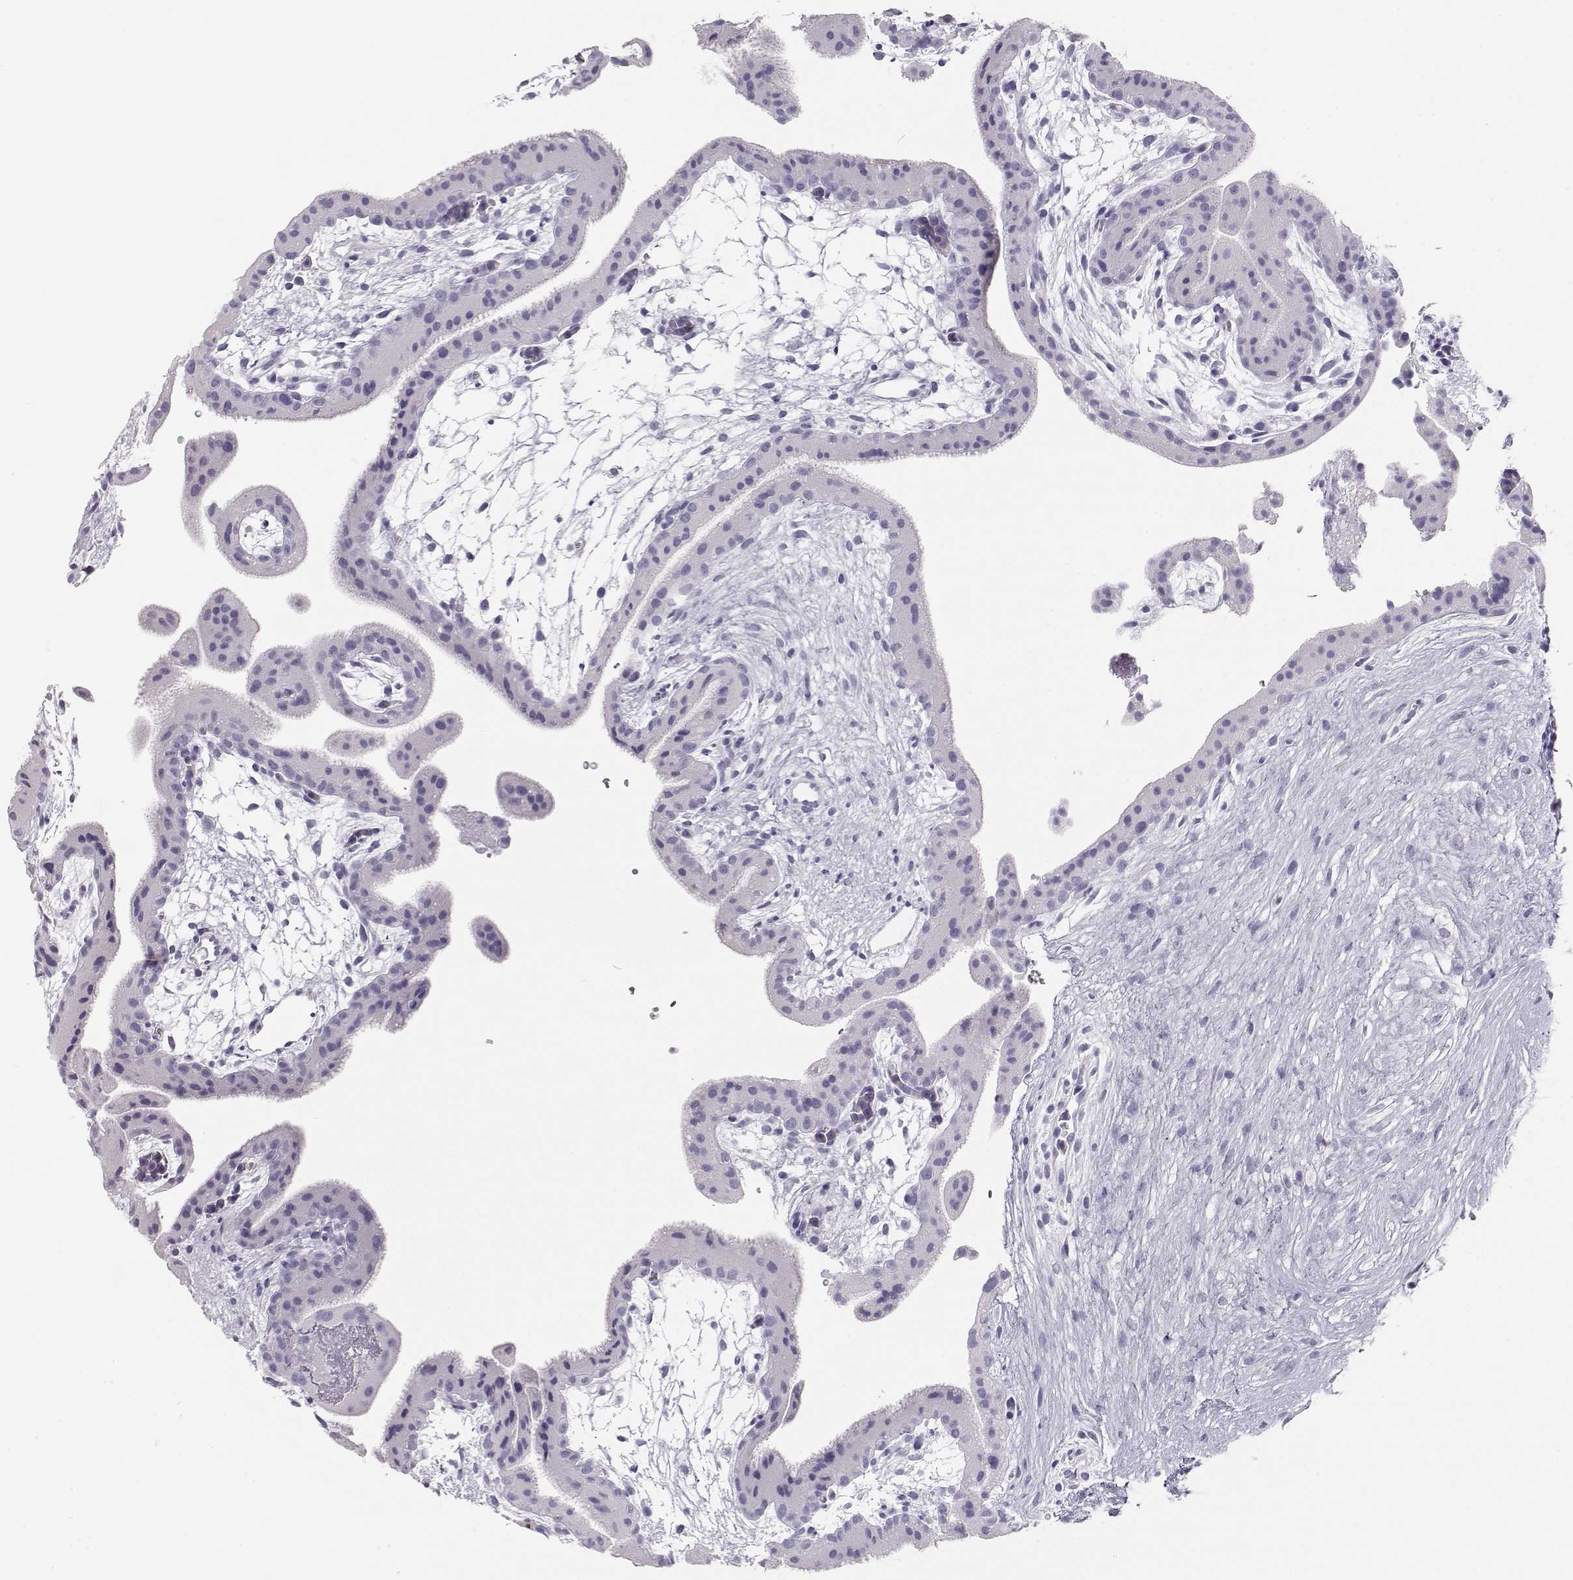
{"staining": {"intensity": "negative", "quantity": "none", "location": "none"}, "tissue": "placenta", "cell_type": "Decidual cells", "image_type": "normal", "snomed": [{"axis": "morphology", "description": "Normal tissue, NOS"}, {"axis": "topography", "description": "Placenta"}], "caption": "This is an immunohistochemistry photomicrograph of unremarkable placenta. There is no expression in decidual cells.", "gene": "TKTL1", "patient": {"sex": "female", "age": 19}}